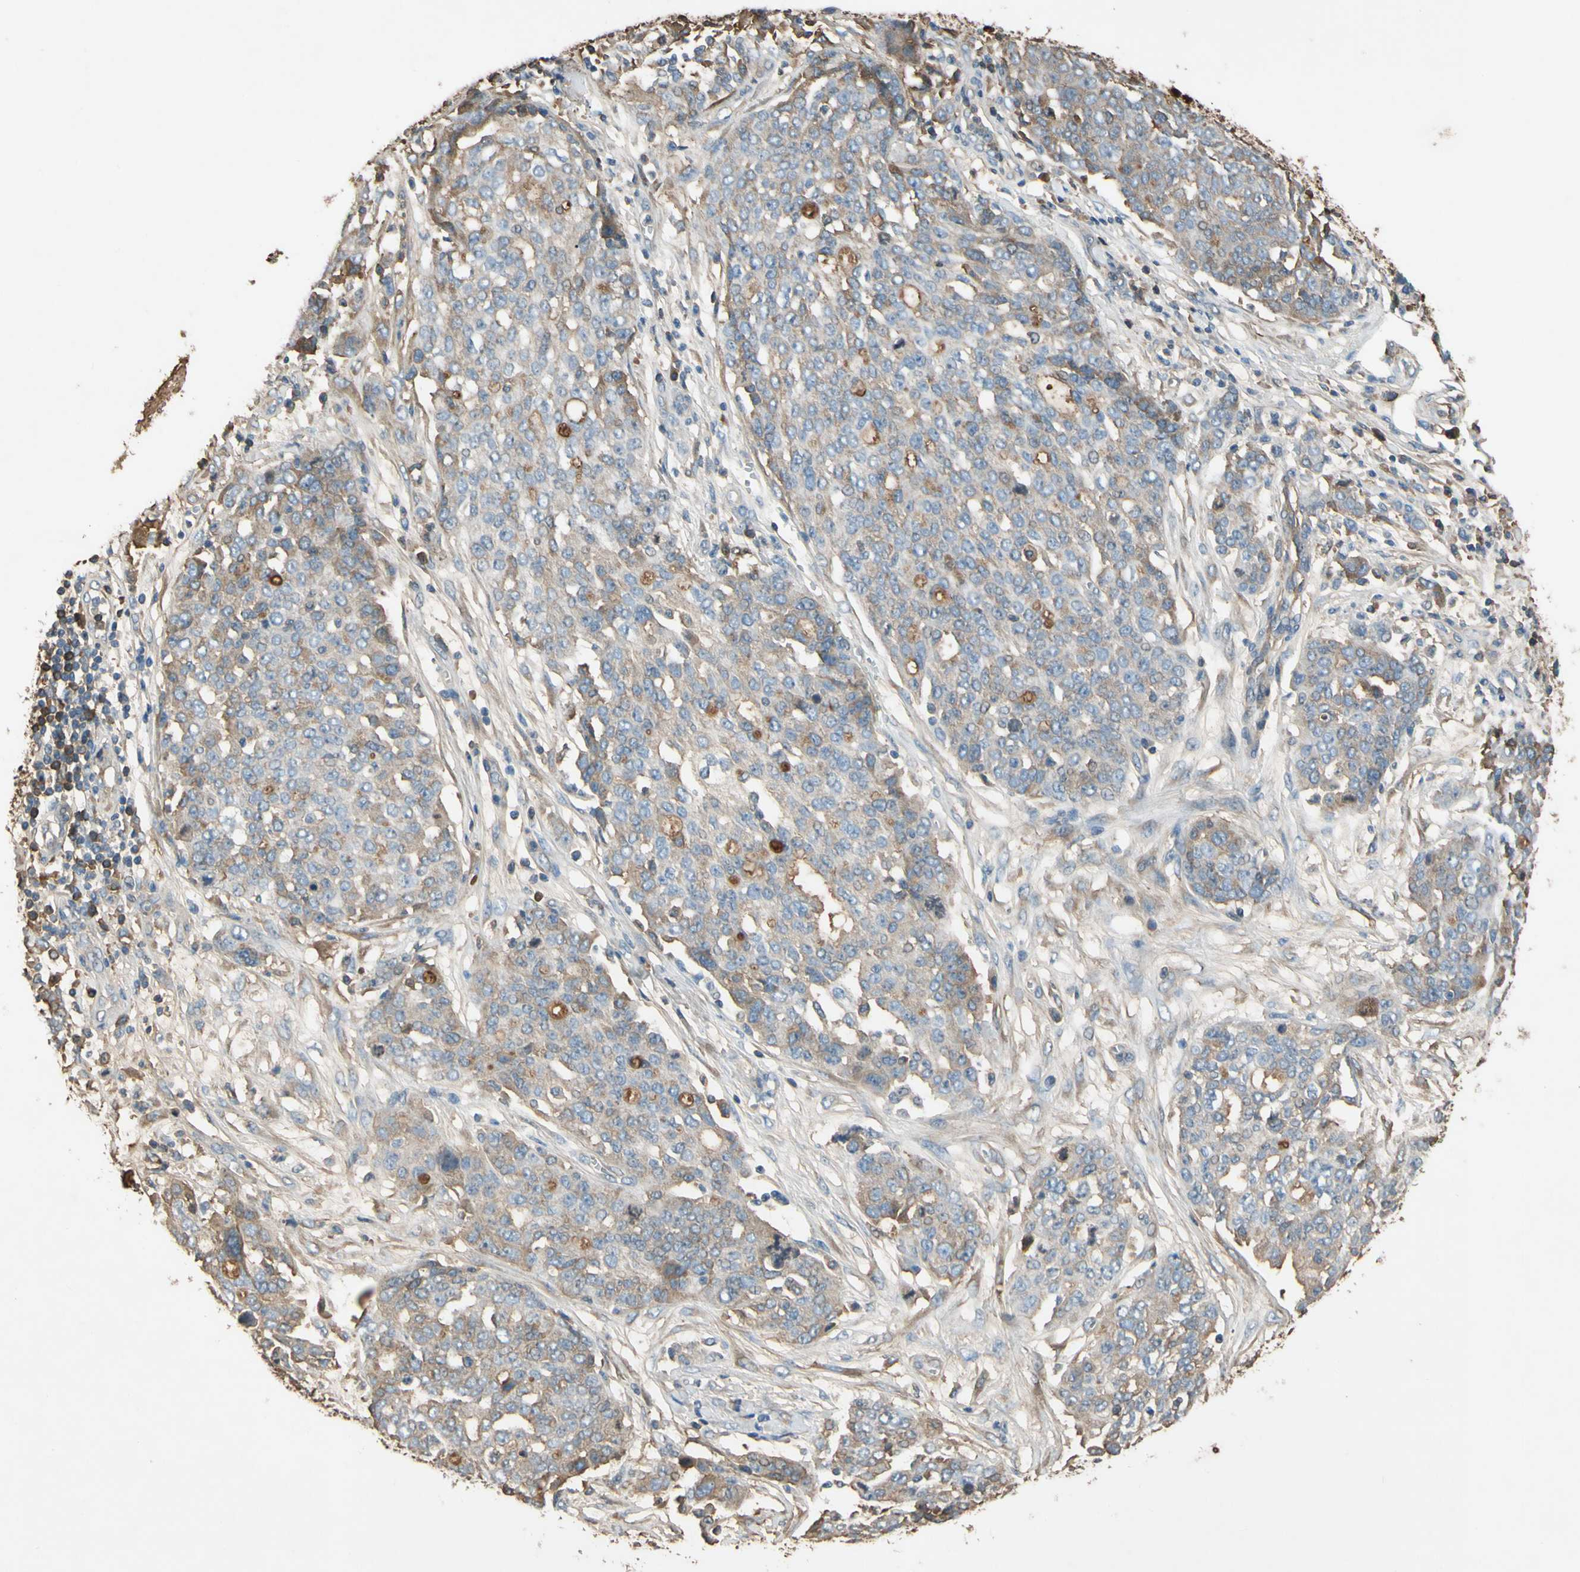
{"staining": {"intensity": "weak", "quantity": ">75%", "location": "cytoplasmic/membranous"}, "tissue": "ovarian cancer", "cell_type": "Tumor cells", "image_type": "cancer", "snomed": [{"axis": "morphology", "description": "Cystadenocarcinoma, serous, NOS"}, {"axis": "topography", "description": "Soft tissue"}, {"axis": "topography", "description": "Ovary"}], "caption": "High-magnification brightfield microscopy of ovarian serous cystadenocarcinoma stained with DAB (3,3'-diaminobenzidine) (brown) and counterstained with hematoxylin (blue). tumor cells exhibit weak cytoplasmic/membranous expression is seen in approximately>75% of cells.", "gene": "TIMP2", "patient": {"sex": "female", "age": 57}}